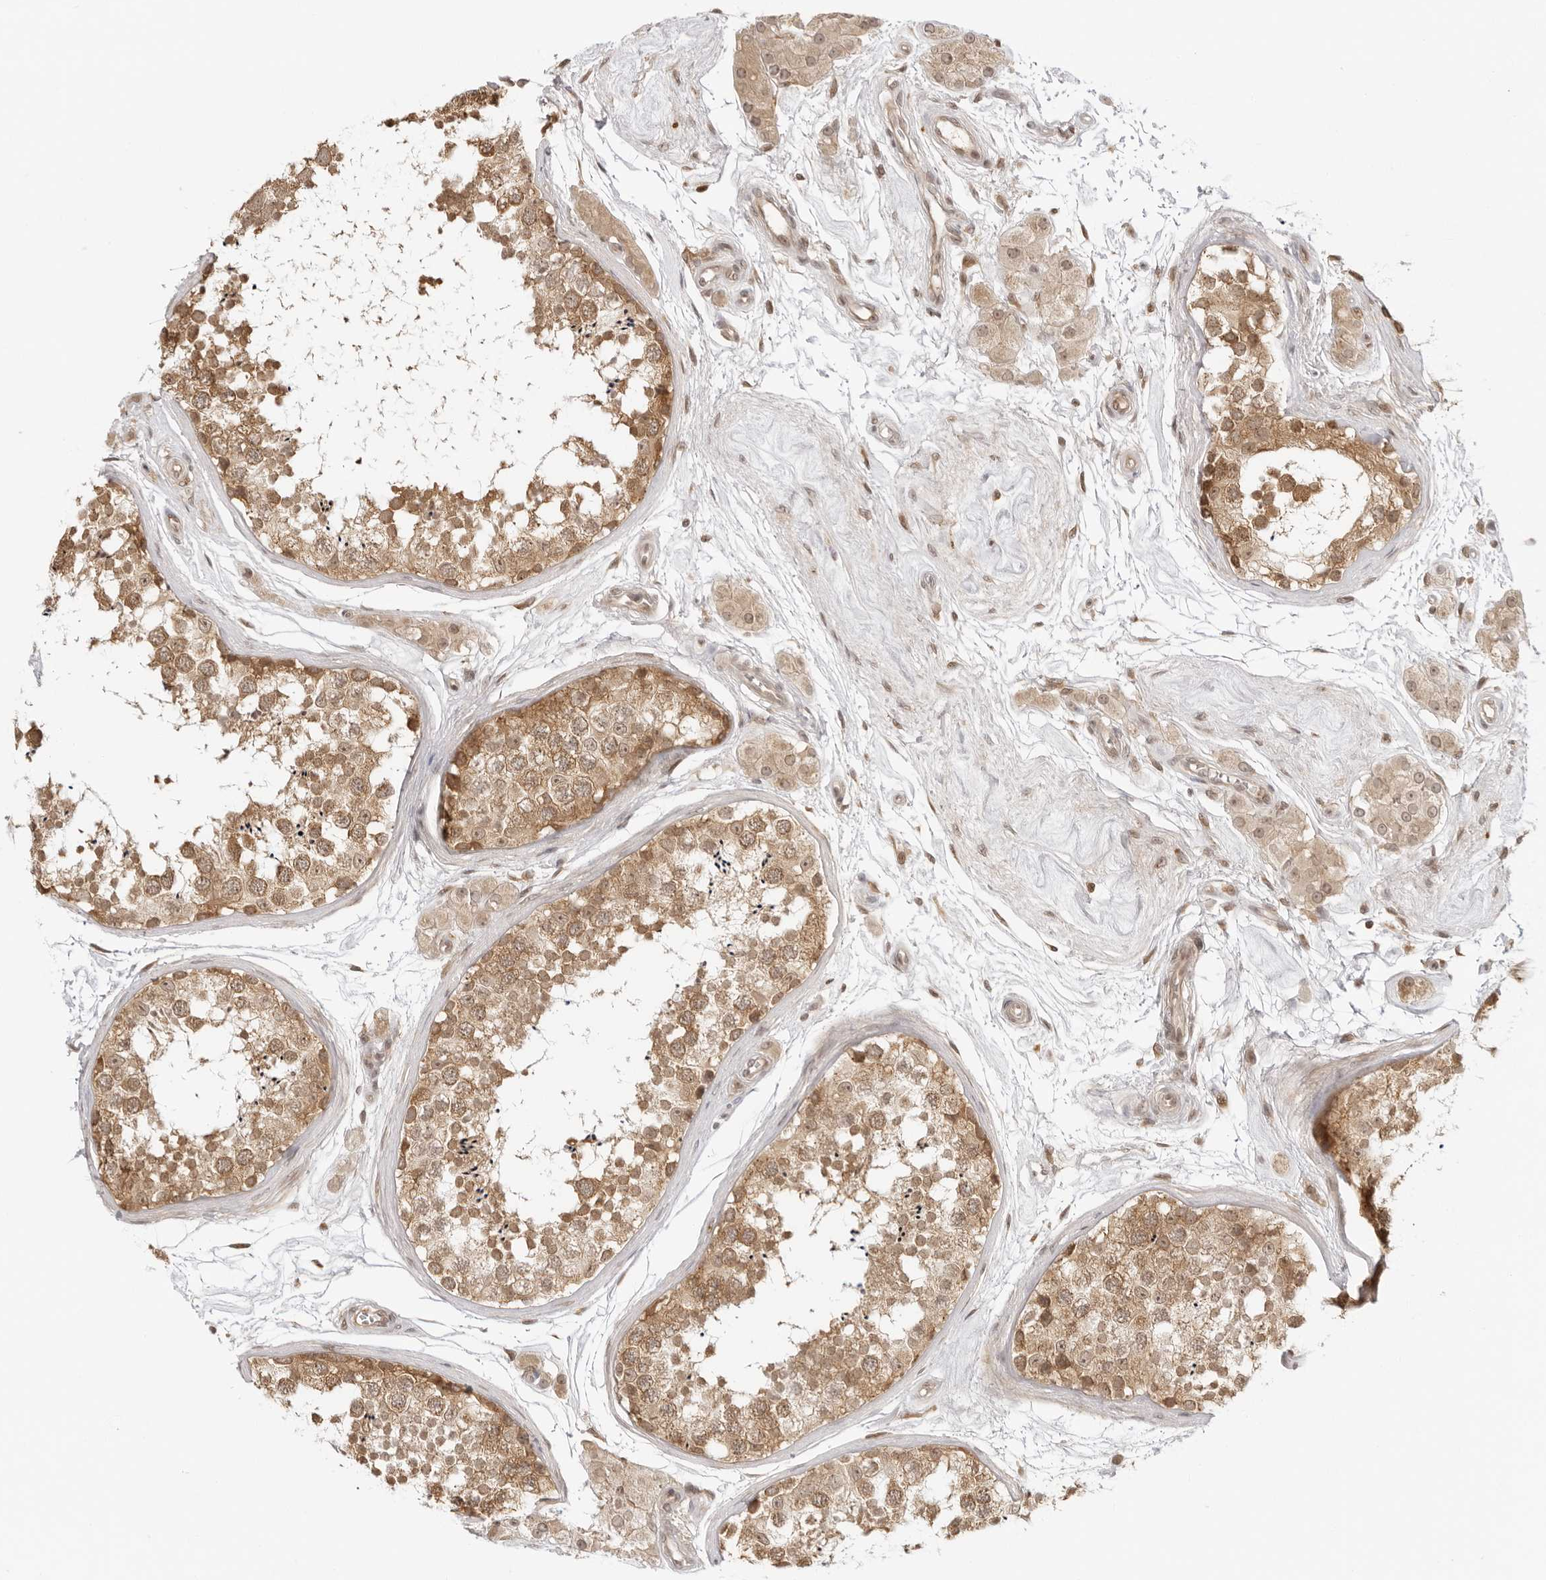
{"staining": {"intensity": "moderate", "quantity": ">75%", "location": "cytoplasmic/membranous"}, "tissue": "testis", "cell_type": "Cells in seminiferous ducts", "image_type": "normal", "snomed": [{"axis": "morphology", "description": "Normal tissue, NOS"}, {"axis": "topography", "description": "Testis"}], "caption": "The micrograph demonstrates a brown stain indicating the presence of a protein in the cytoplasmic/membranous of cells in seminiferous ducts in testis.", "gene": "PRRC2C", "patient": {"sex": "male", "age": 56}}